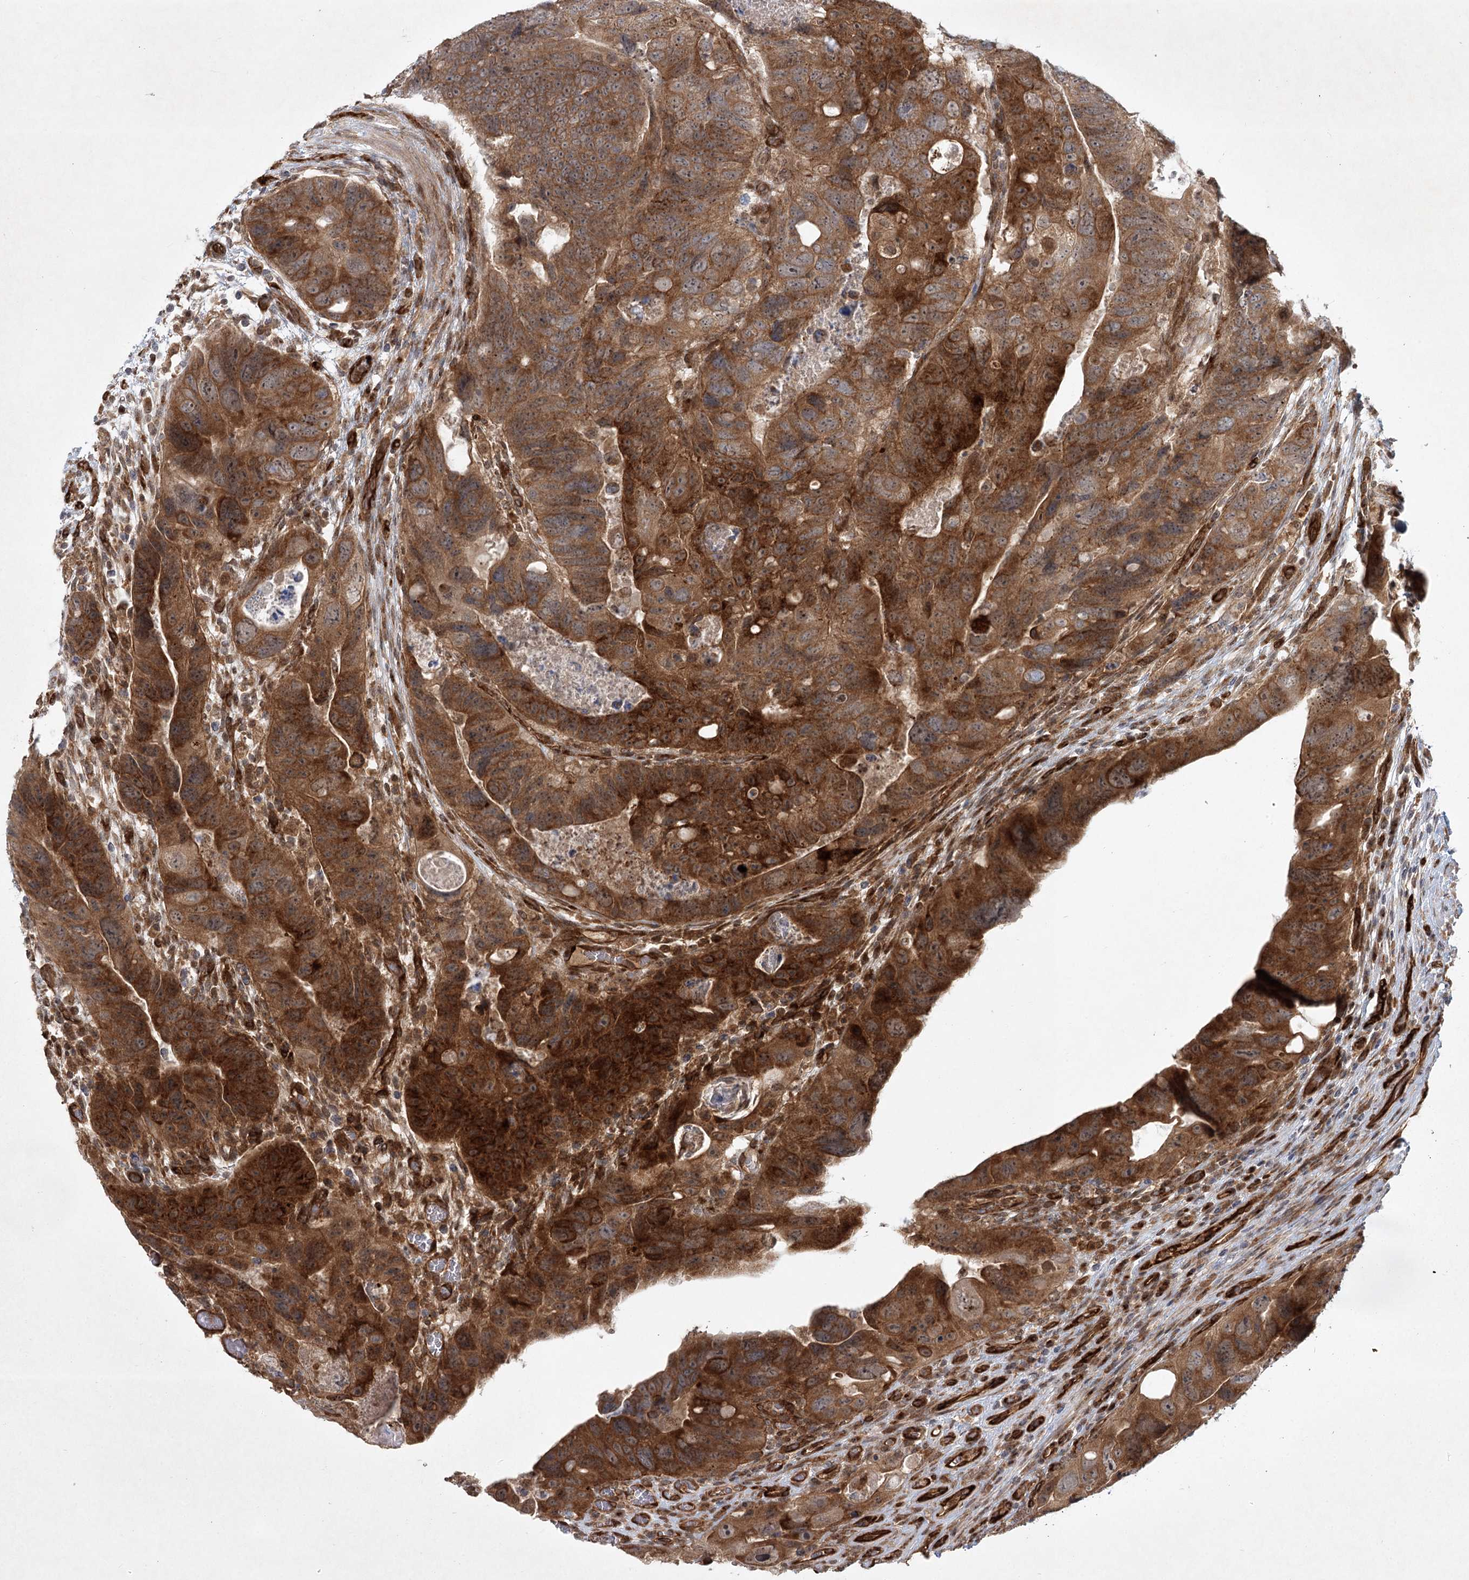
{"staining": {"intensity": "strong", "quantity": ">75%", "location": "cytoplasmic/membranous"}, "tissue": "colorectal cancer", "cell_type": "Tumor cells", "image_type": "cancer", "snomed": [{"axis": "morphology", "description": "Adenocarcinoma, NOS"}, {"axis": "topography", "description": "Rectum"}], "caption": "Strong cytoplasmic/membranous staining for a protein is seen in approximately >75% of tumor cells of colorectal cancer using IHC.", "gene": "ARHGAP31", "patient": {"sex": "male", "age": 59}}